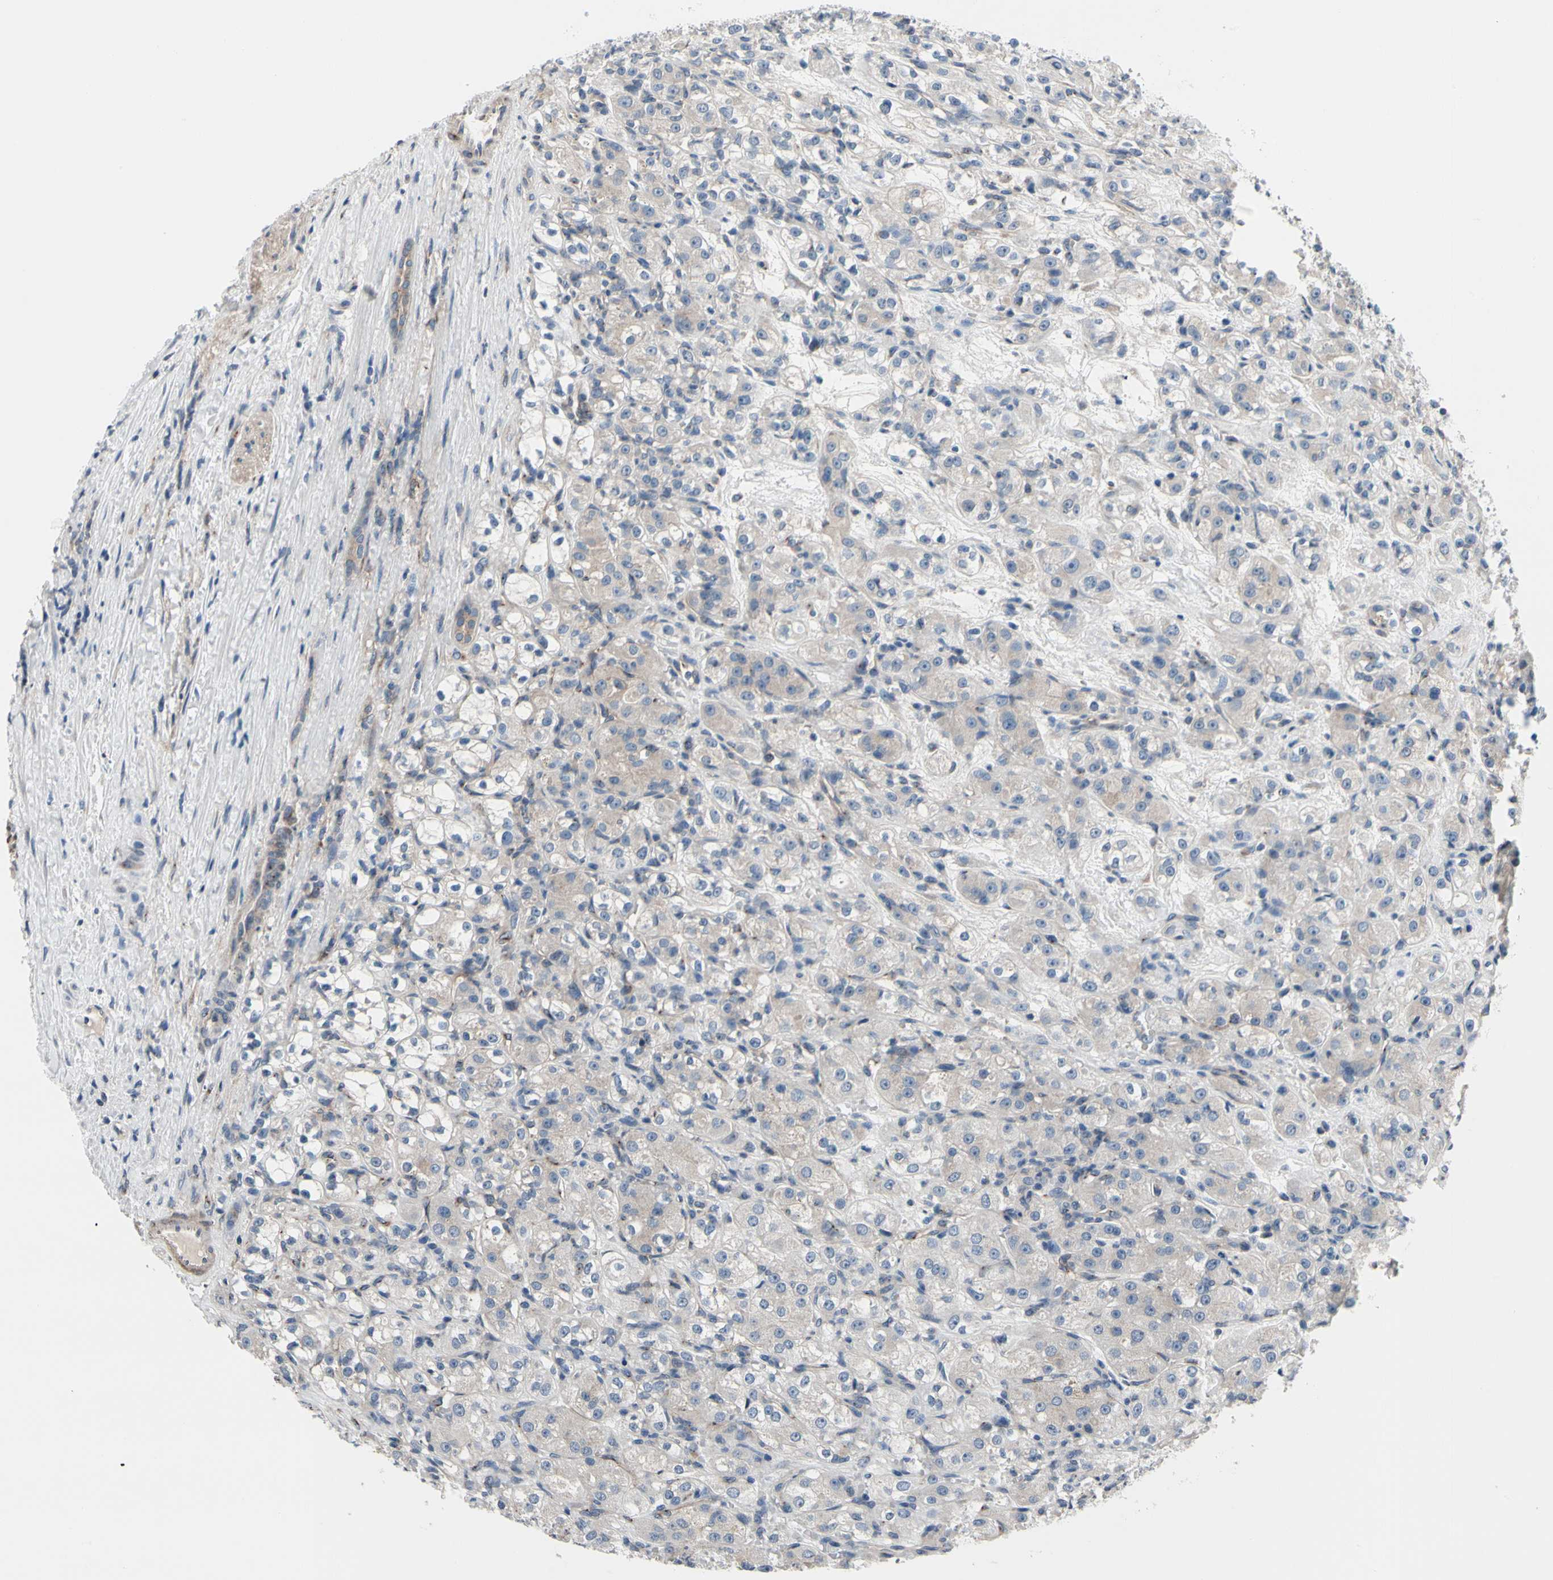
{"staining": {"intensity": "weak", "quantity": "<25%", "location": "cytoplasmic/membranous"}, "tissue": "renal cancer", "cell_type": "Tumor cells", "image_type": "cancer", "snomed": [{"axis": "morphology", "description": "Normal tissue, NOS"}, {"axis": "morphology", "description": "Adenocarcinoma, NOS"}, {"axis": "topography", "description": "Kidney"}], "caption": "Immunohistochemistry image of human renal cancer (adenocarcinoma) stained for a protein (brown), which shows no expression in tumor cells. (DAB immunohistochemistry, high magnification).", "gene": "PRKAR2B", "patient": {"sex": "male", "age": 61}}